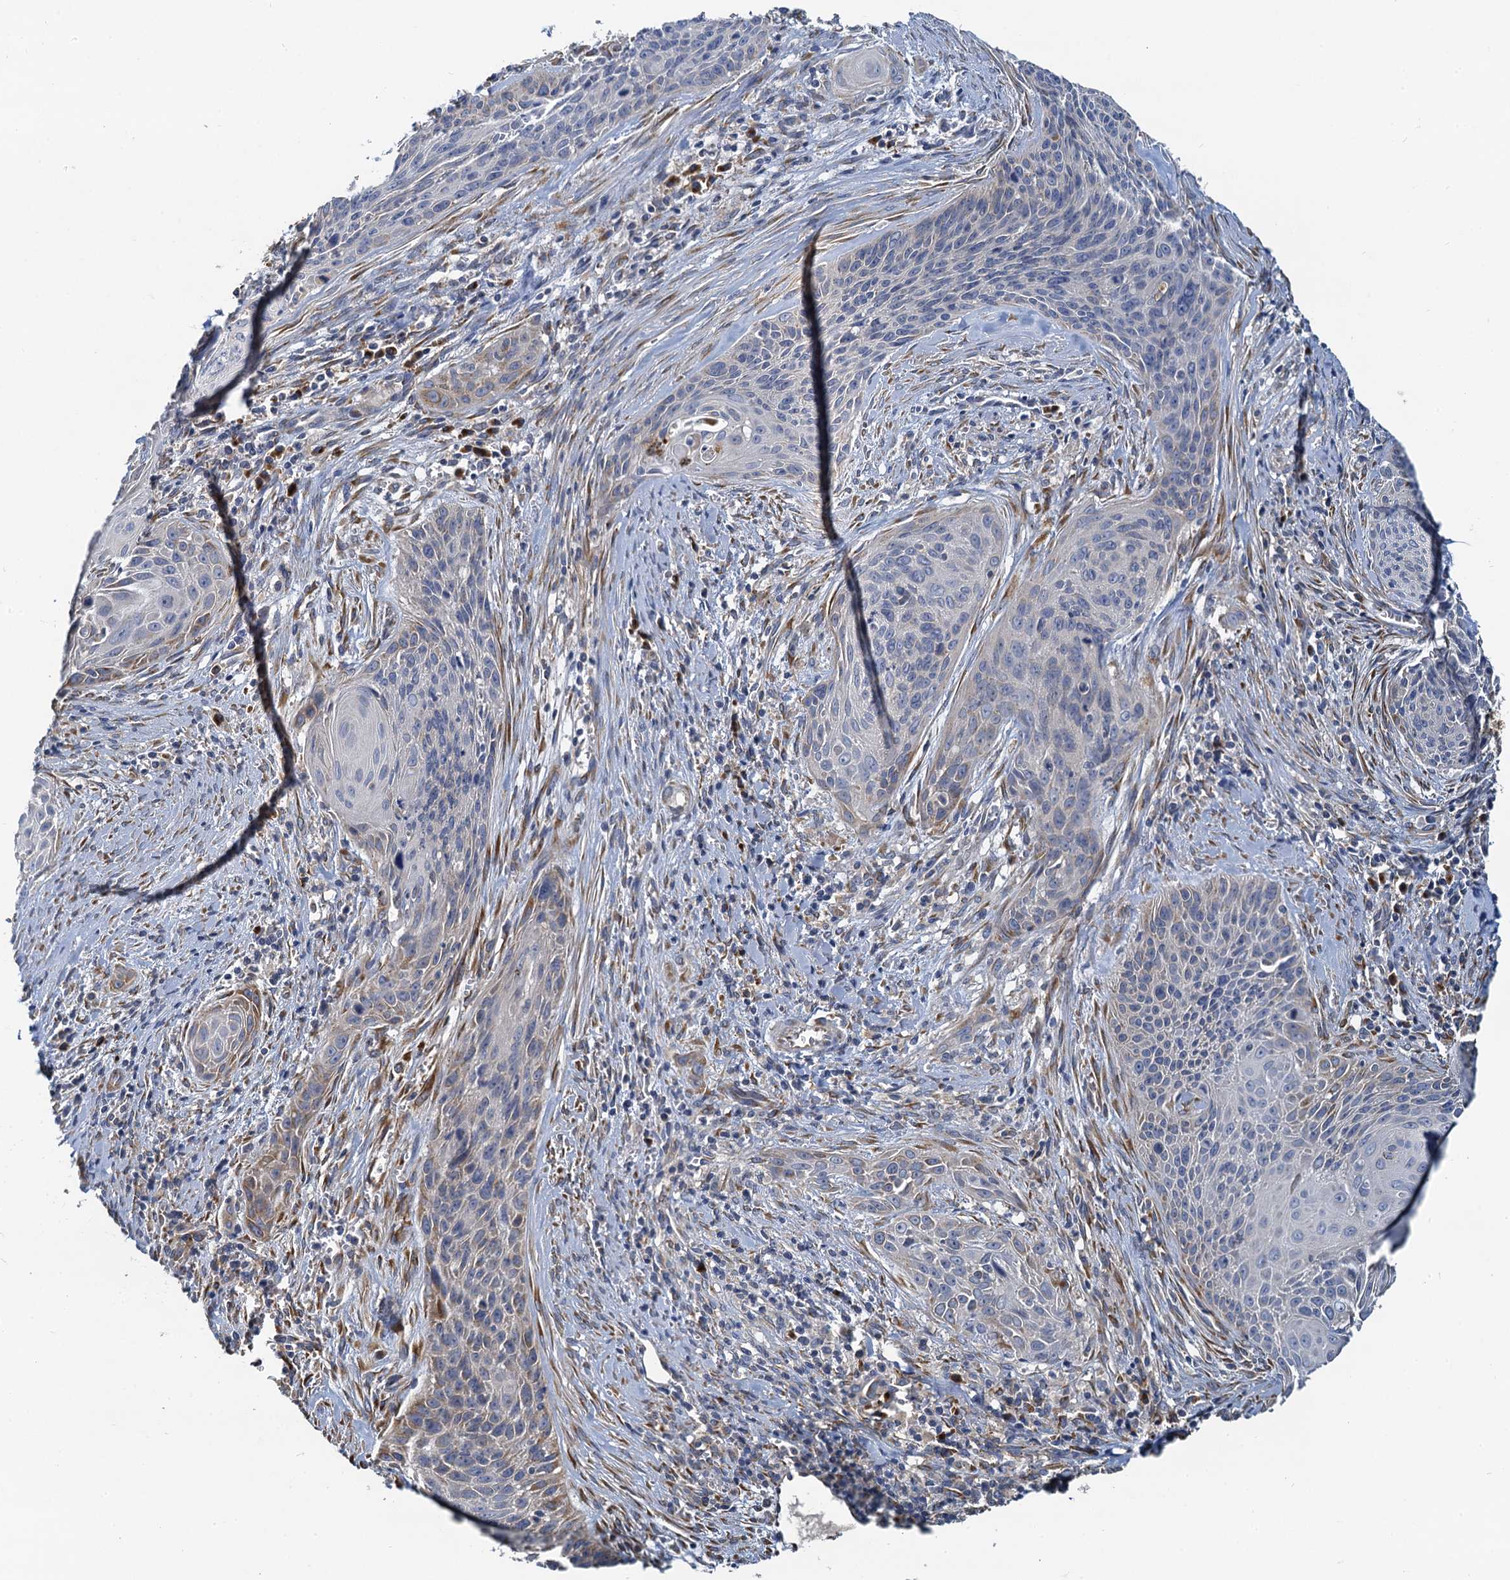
{"staining": {"intensity": "negative", "quantity": "none", "location": "none"}, "tissue": "cervical cancer", "cell_type": "Tumor cells", "image_type": "cancer", "snomed": [{"axis": "morphology", "description": "Squamous cell carcinoma, NOS"}, {"axis": "topography", "description": "Cervix"}], "caption": "Tumor cells show no significant protein expression in cervical cancer (squamous cell carcinoma). The staining is performed using DAB (3,3'-diaminobenzidine) brown chromogen with nuclei counter-stained in using hematoxylin.", "gene": "NKAPD1", "patient": {"sex": "female", "age": 55}}